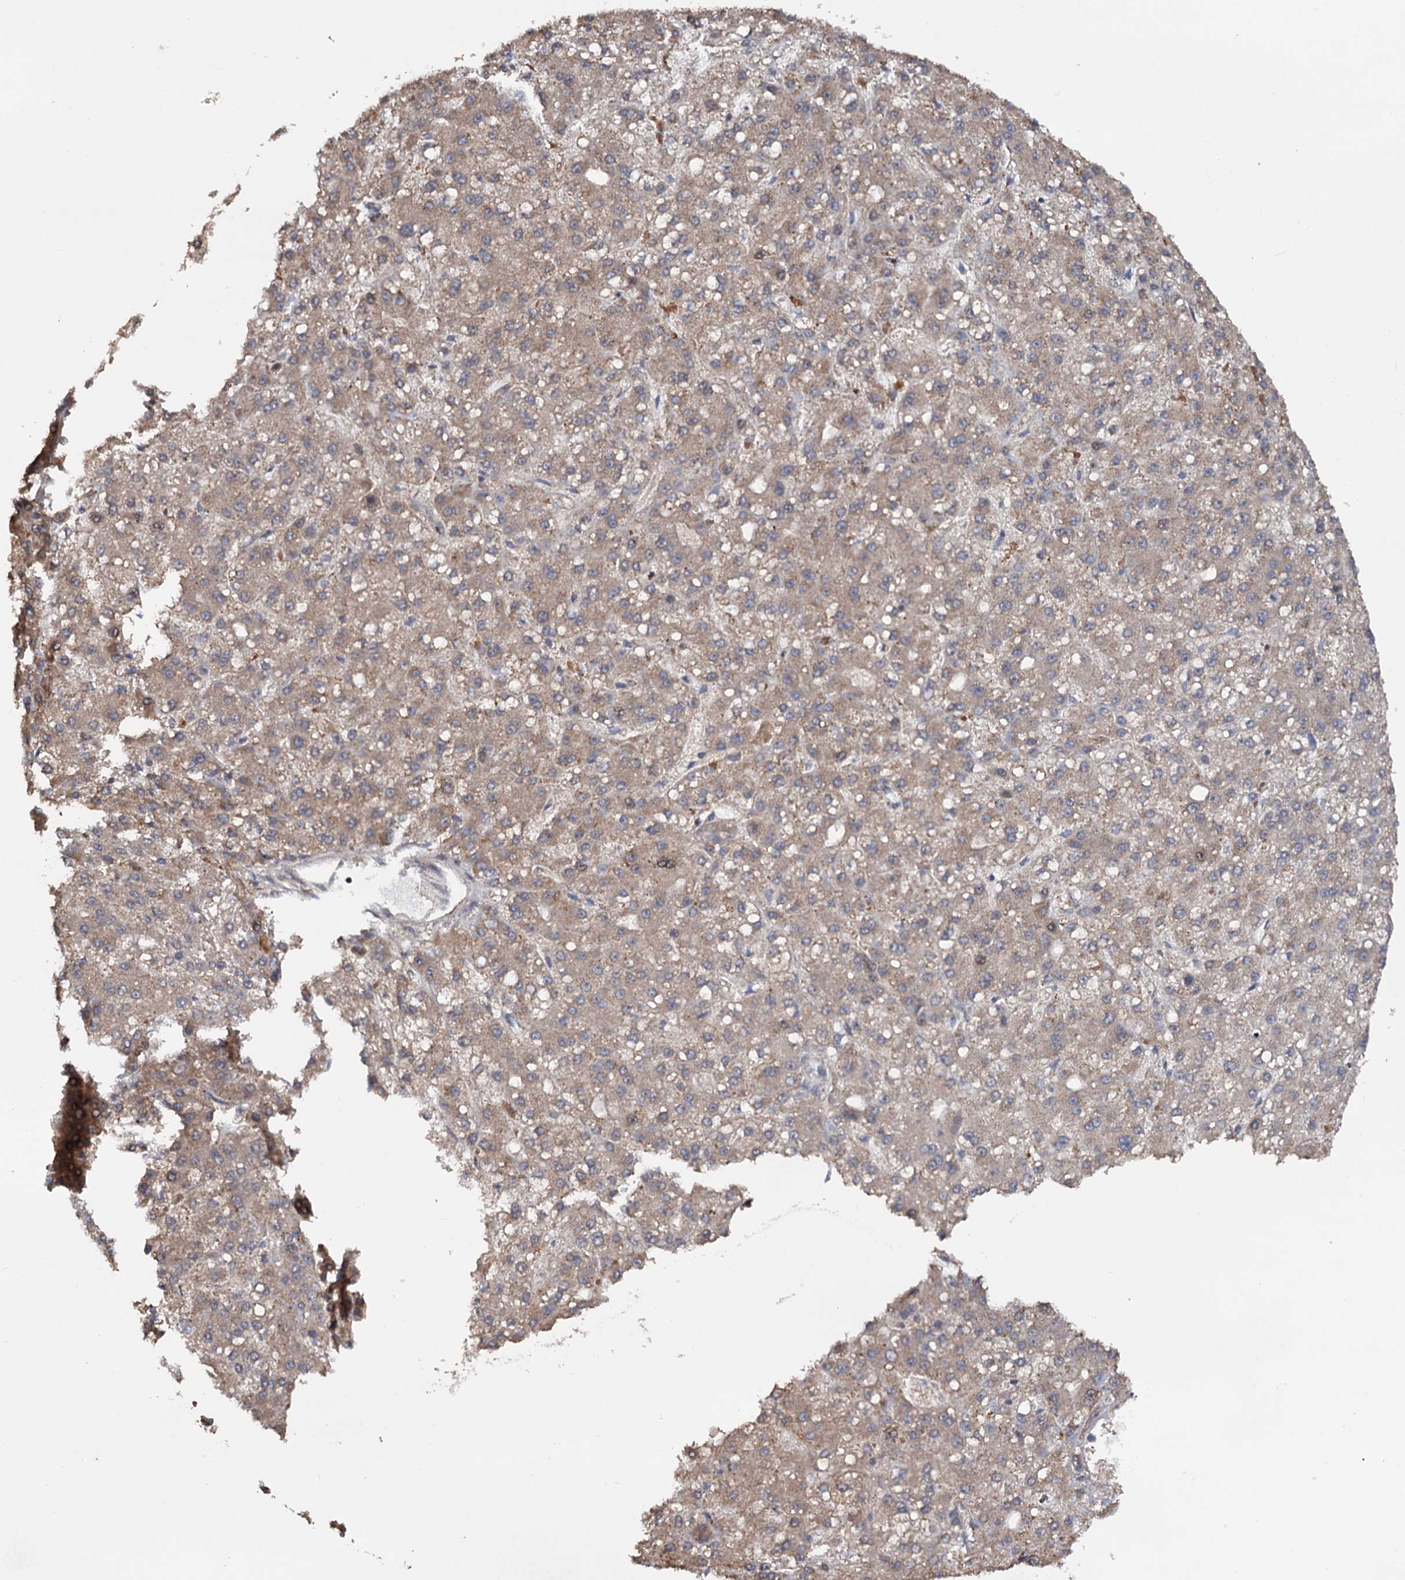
{"staining": {"intensity": "weak", "quantity": ">75%", "location": "cytoplasmic/membranous"}, "tissue": "liver cancer", "cell_type": "Tumor cells", "image_type": "cancer", "snomed": [{"axis": "morphology", "description": "Carcinoma, Hepatocellular, NOS"}, {"axis": "topography", "description": "Liver"}], "caption": "IHC of liver hepatocellular carcinoma reveals low levels of weak cytoplasmic/membranous expression in approximately >75% of tumor cells.", "gene": "KLF5", "patient": {"sex": "male", "age": 67}}